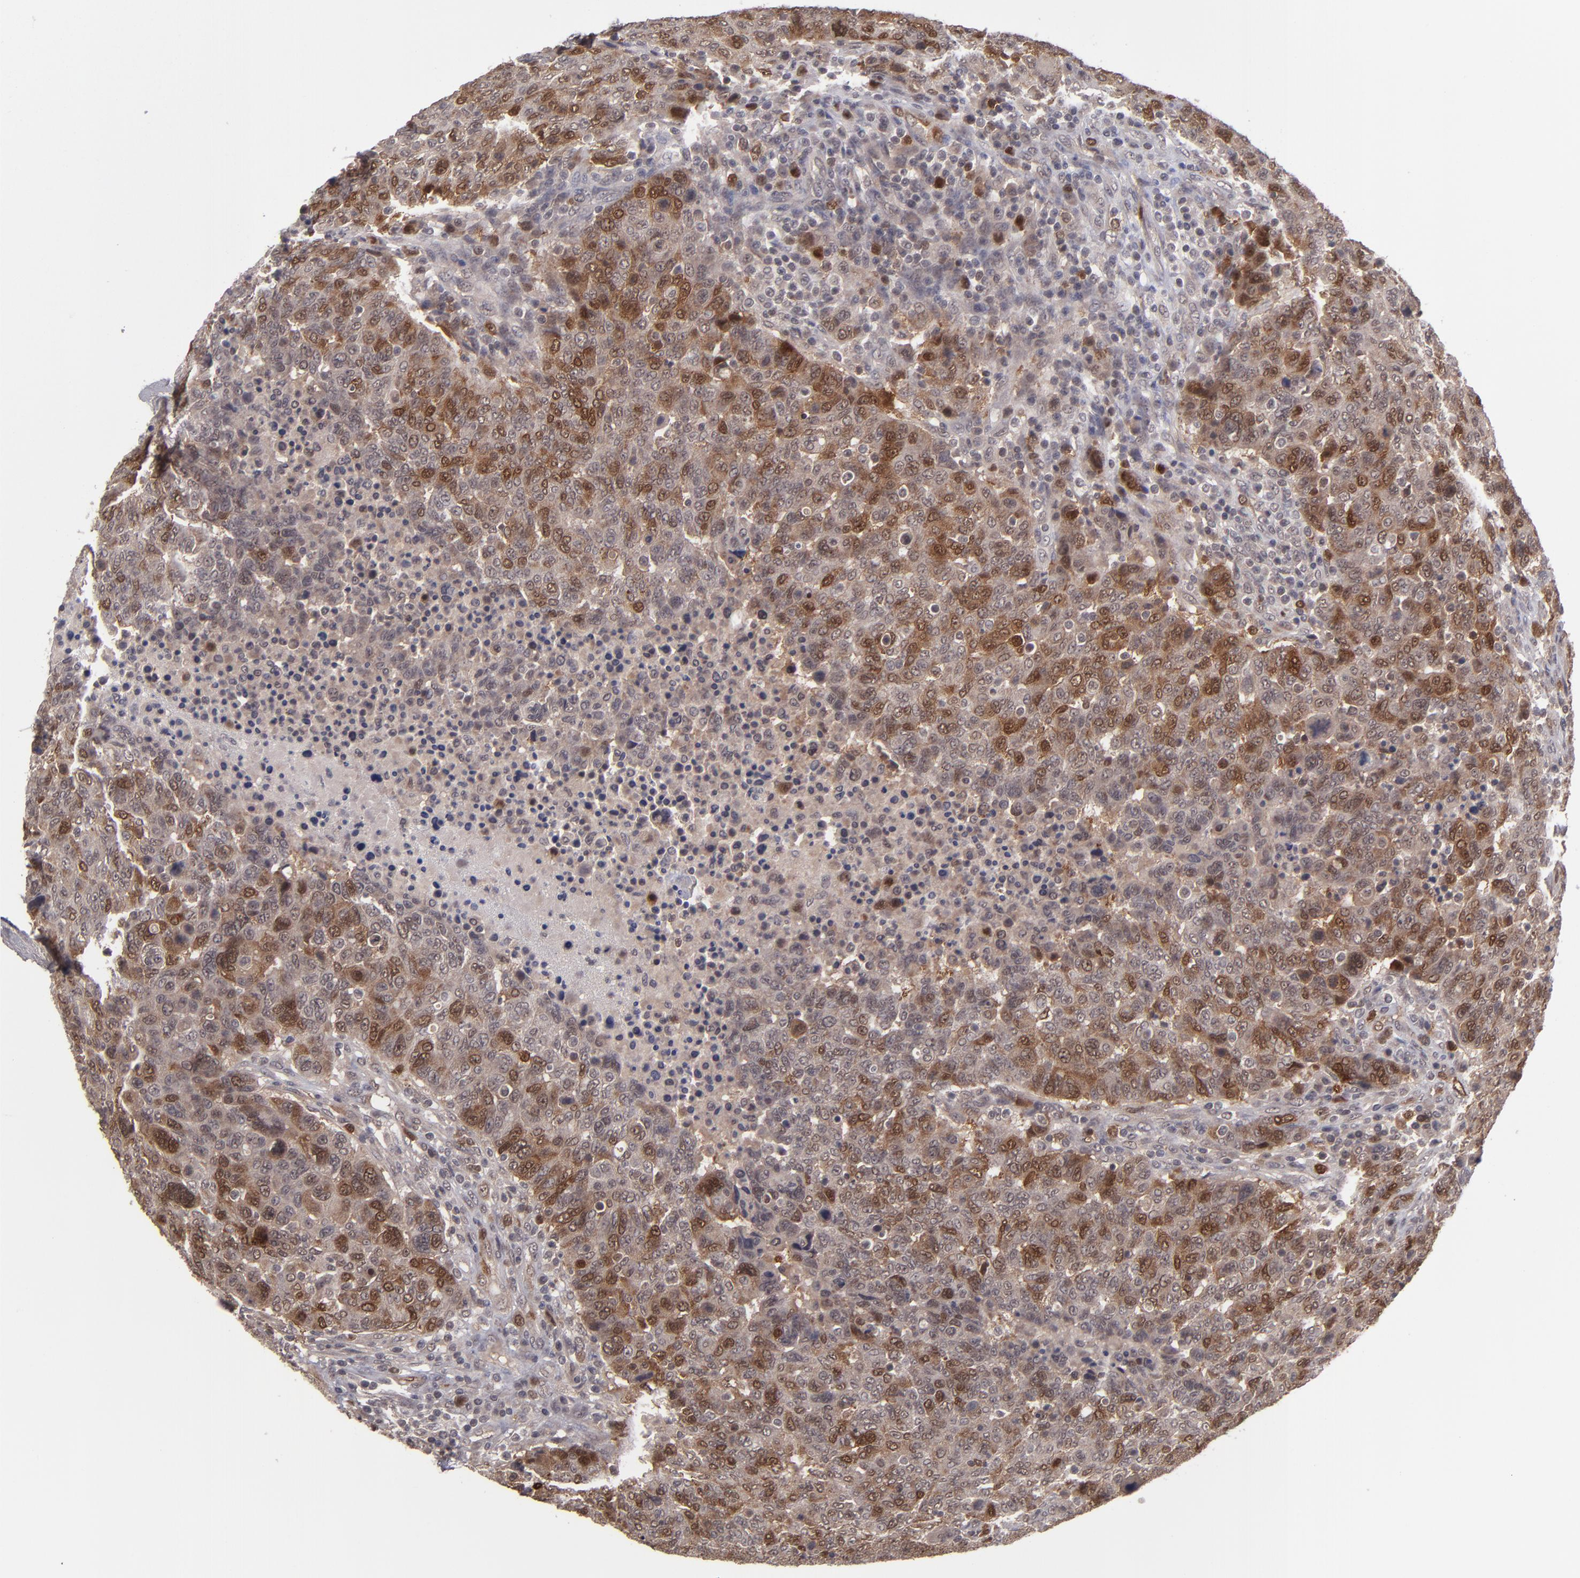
{"staining": {"intensity": "strong", "quantity": ">75%", "location": "cytoplasmic/membranous,nuclear"}, "tissue": "breast cancer", "cell_type": "Tumor cells", "image_type": "cancer", "snomed": [{"axis": "morphology", "description": "Duct carcinoma"}, {"axis": "topography", "description": "Breast"}], "caption": "High-power microscopy captured an IHC histopathology image of breast invasive ductal carcinoma, revealing strong cytoplasmic/membranous and nuclear expression in about >75% of tumor cells.", "gene": "TYMS", "patient": {"sex": "female", "age": 37}}